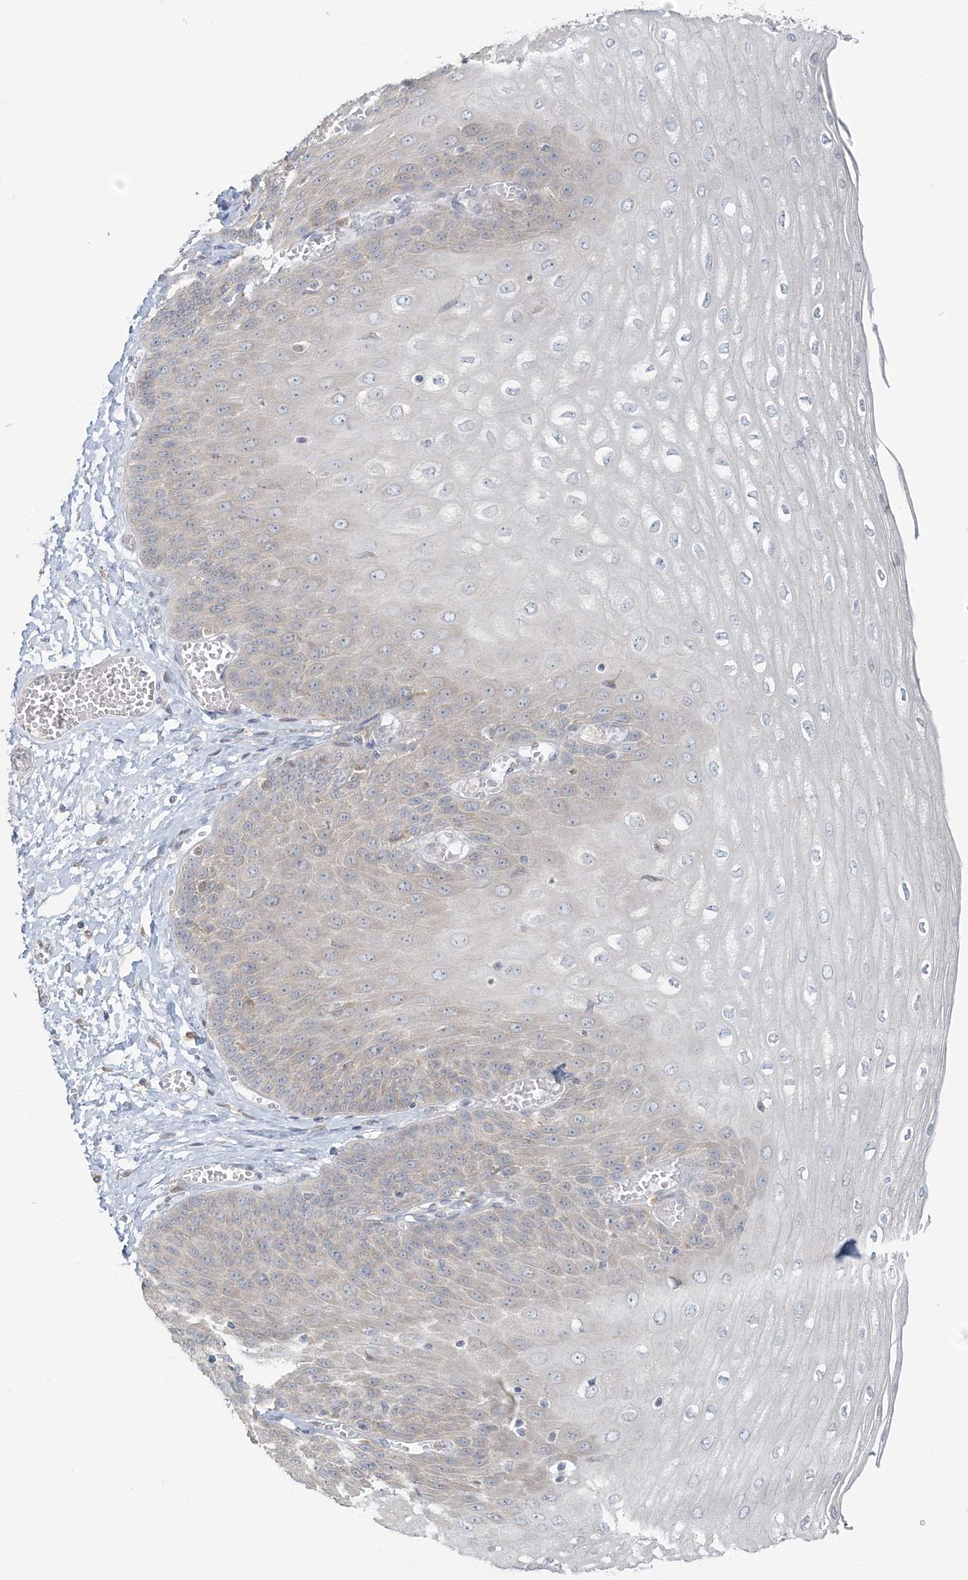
{"staining": {"intensity": "moderate", "quantity": "25%-75%", "location": "cytoplasmic/membranous"}, "tissue": "esophagus", "cell_type": "Squamous epithelial cells", "image_type": "normal", "snomed": [{"axis": "morphology", "description": "Normal tissue, NOS"}, {"axis": "topography", "description": "Esophagus"}], "caption": "Protein analysis of normal esophagus shows moderate cytoplasmic/membranous staining in approximately 25%-75% of squamous epithelial cells. The staining was performed using DAB (3,3'-diaminobenzidine), with brown indicating positive protein expression. Nuclei are stained blue with hematoxylin.", "gene": "EEFSEC", "patient": {"sex": "male", "age": 60}}